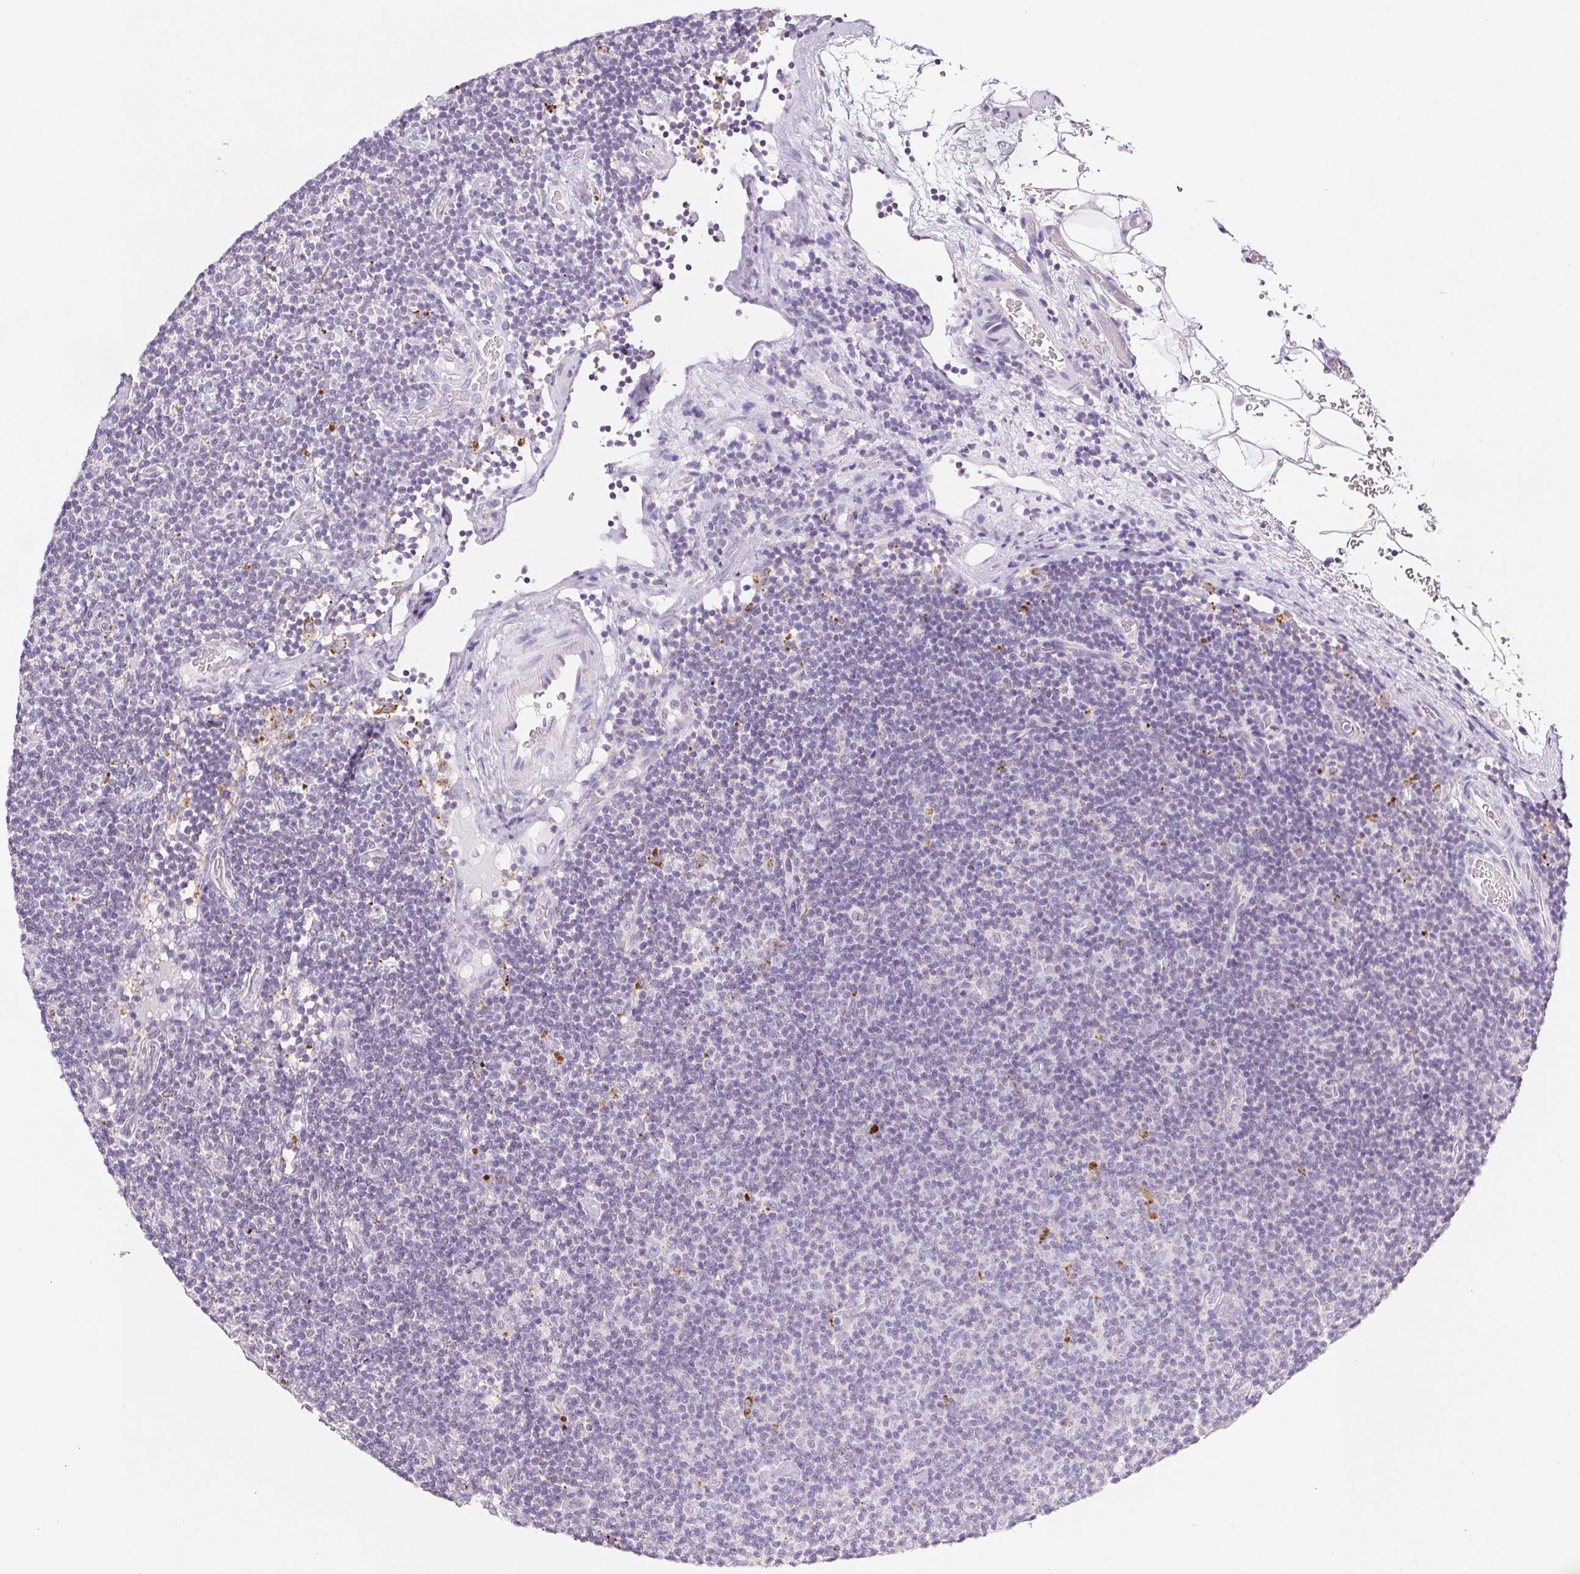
{"staining": {"intensity": "negative", "quantity": "none", "location": "none"}, "tissue": "lymphoma", "cell_type": "Tumor cells", "image_type": "cancer", "snomed": [{"axis": "morphology", "description": "Malignant lymphoma, non-Hodgkin's type, Low grade"}, {"axis": "topography", "description": "Lymph node"}], "caption": "The histopathology image shows no staining of tumor cells in malignant lymphoma, non-Hodgkin's type (low-grade).", "gene": "LIPA", "patient": {"sex": "male", "age": 81}}